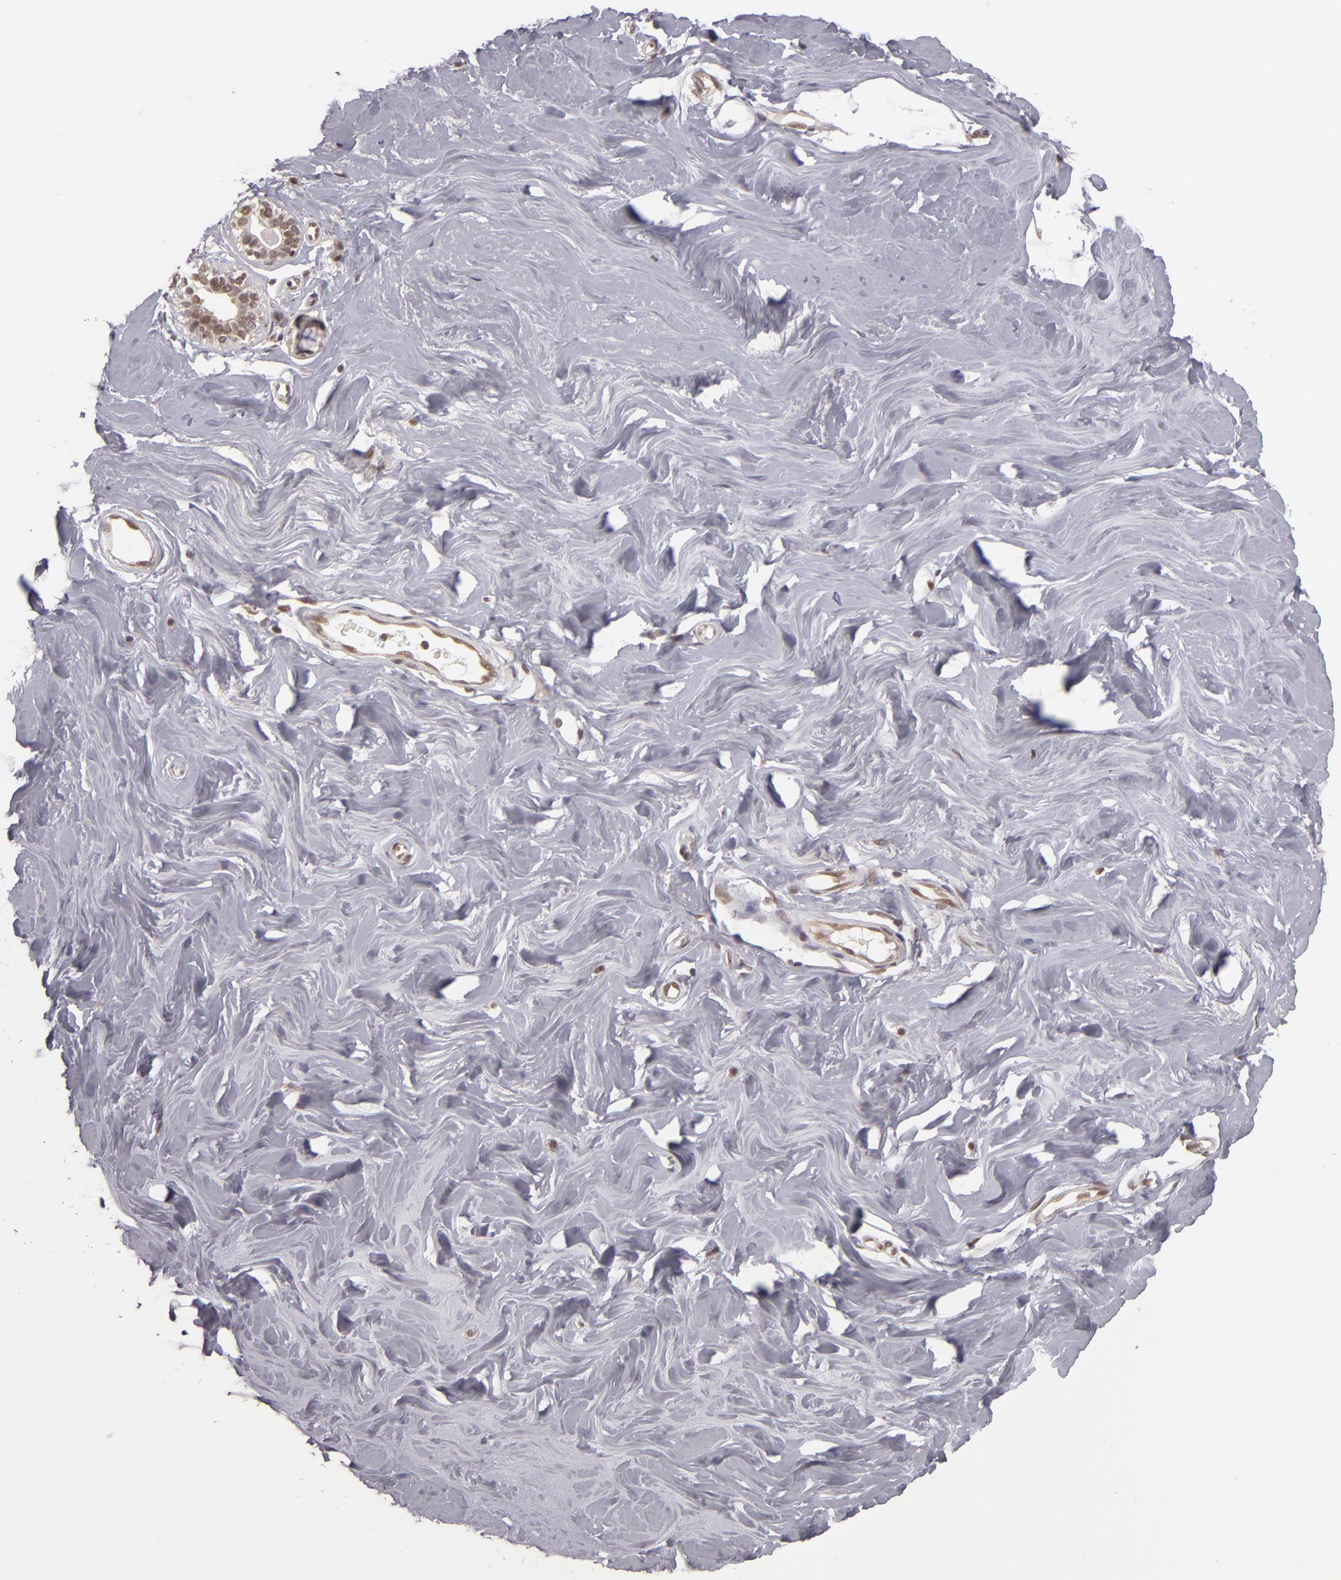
{"staining": {"intensity": "moderate", "quantity": ">75%", "location": "nuclear"}, "tissue": "breast", "cell_type": "Adipocytes", "image_type": "normal", "snomed": [{"axis": "morphology", "description": "Normal tissue, NOS"}, {"axis": "topography", "description": "Breast"}], "caption": "Breast stained with immunohistochemistry reveals moderate nuclear staining in approximately >75% of adipocytes. (brown staining indicates protein expression, while blue staining denotes nuclei).", "gene": "ZNF133", "patient": {"sex": "female", "age": 54}}